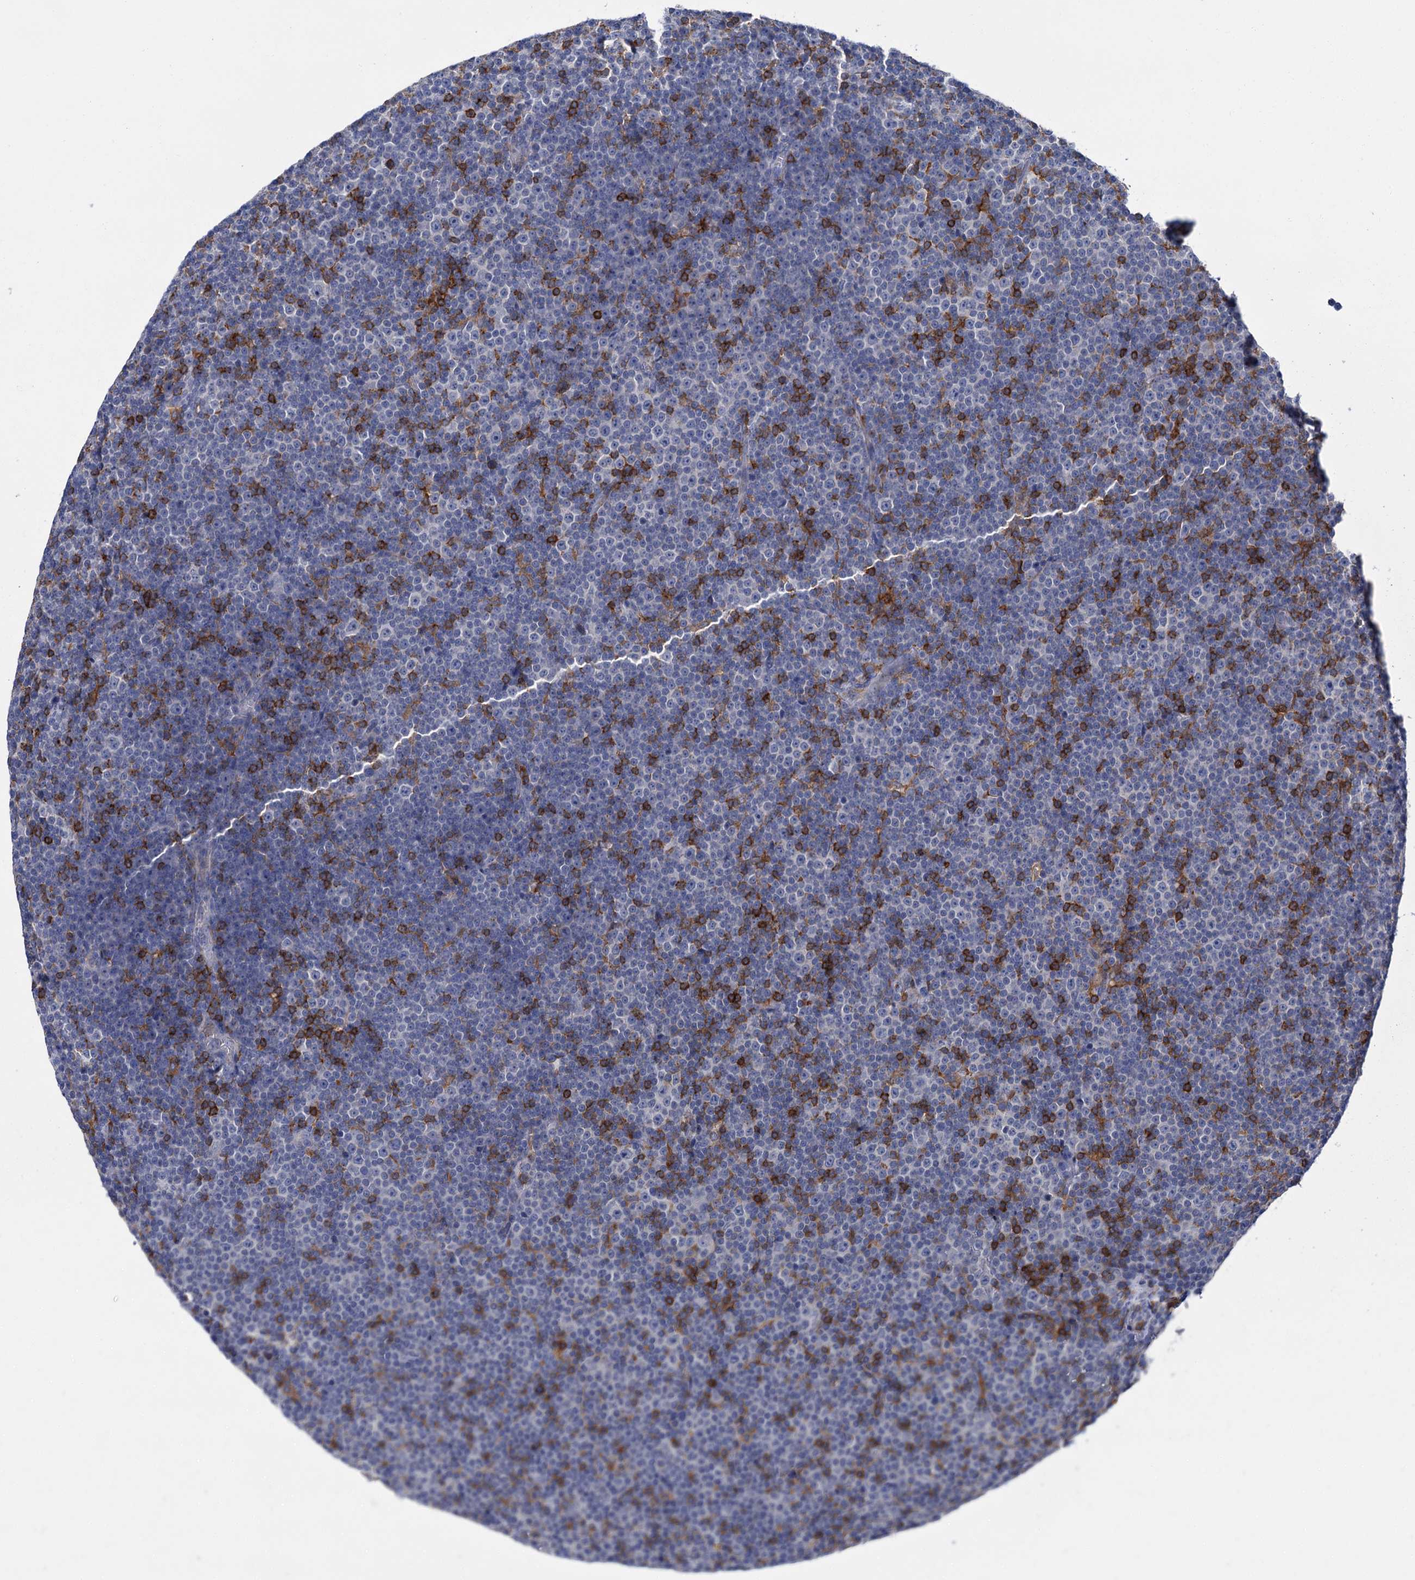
{"staining": {"intensity": "strong", "quantity": "<25%", "location": "cytoplasmic/membranous"}, "tissue": "lymphoma", "cell_type": "Tumor cells", "image_type": "cancer", "snomed": [{"axis": "morphology", "description": "Malignant lymphoma, non-Hodgkin's type, Low grade"}, {"axis": "topography", "description": "Lymph node"}], "caption": "This is an image of immunohistochemistry staining of lymphoma, which shows strong positivity in the cytoplasmic/membranous of tumor cells.", "gene": "FGFR2", "patient": {"sex": "female", "age": 67}}